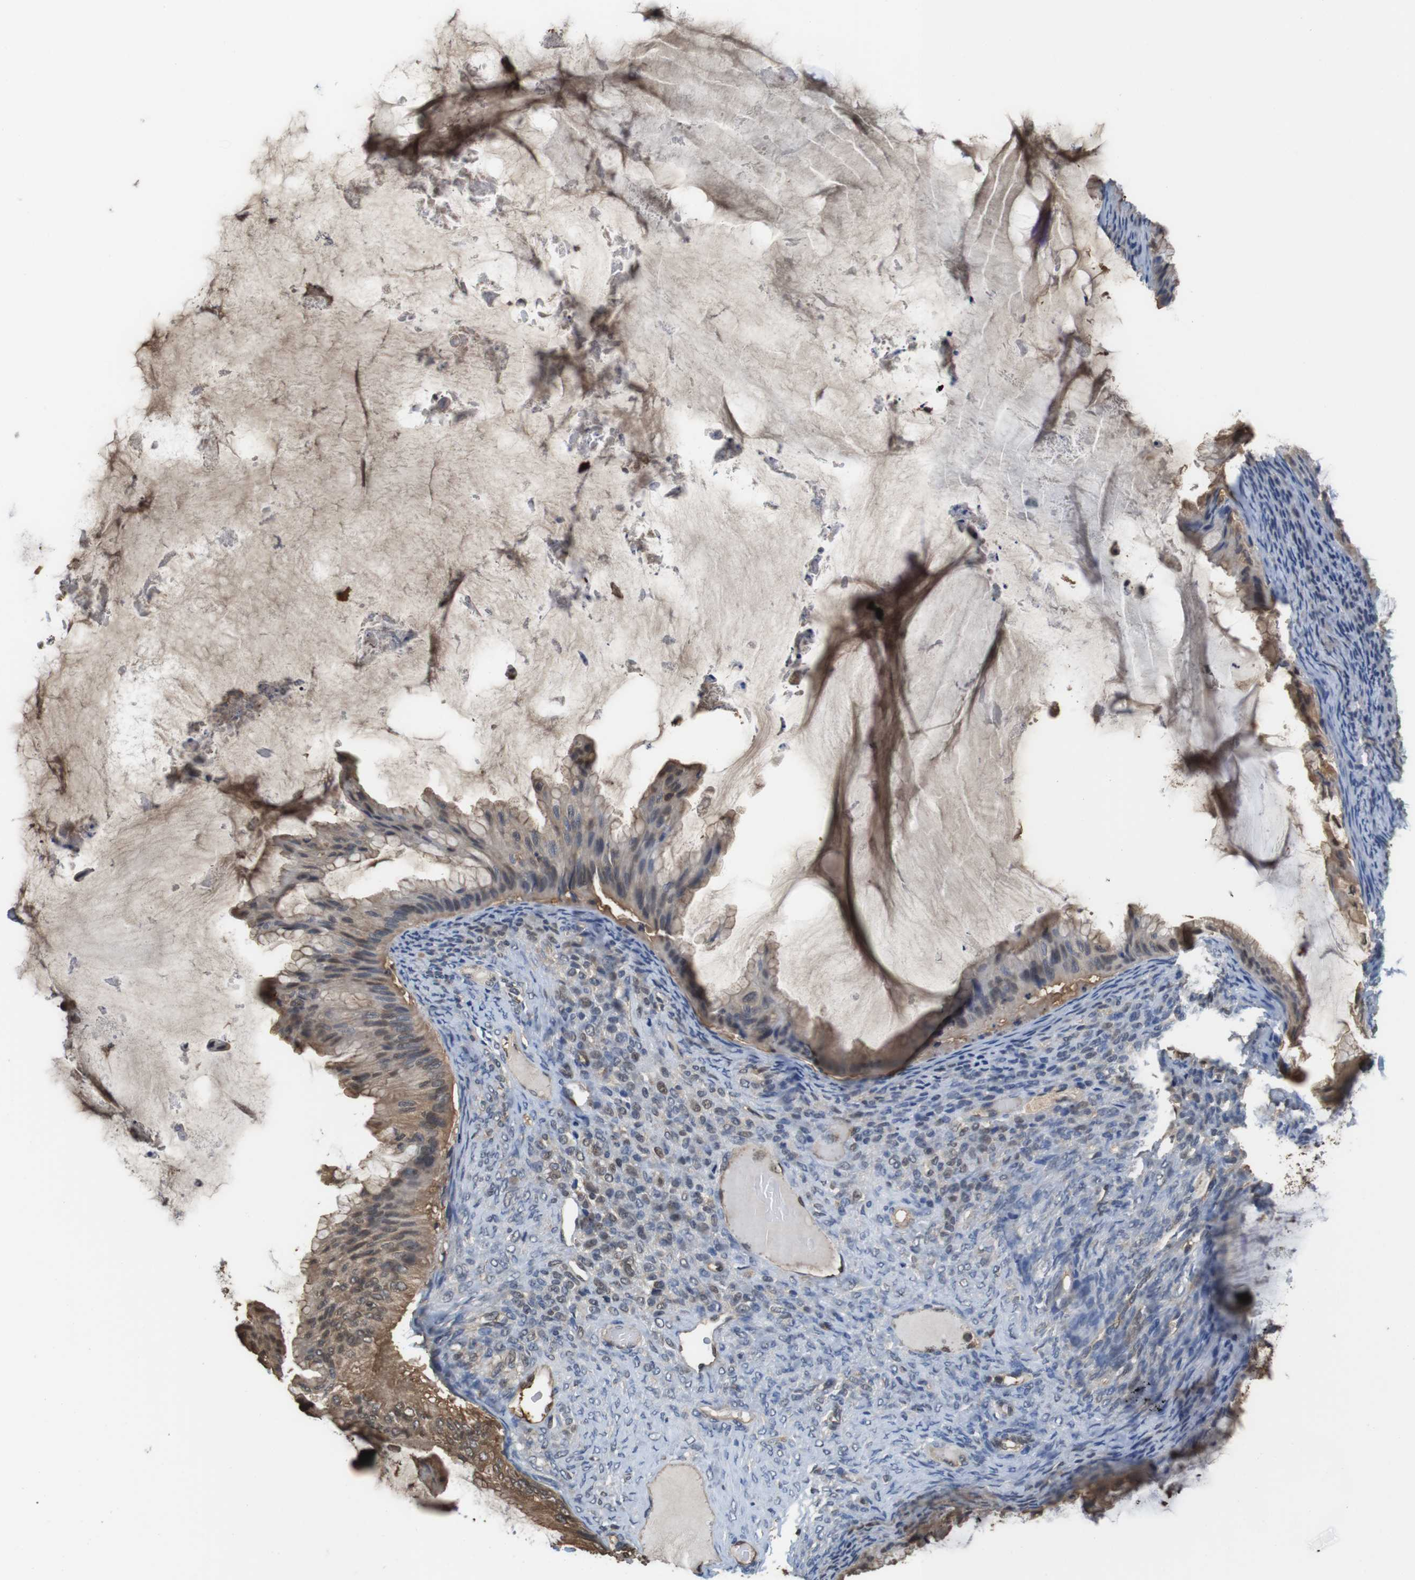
{"staining": {"intensity": "moderate", "quantity": ">75%", "location": "cytoplasmic/membranous,nuclear"}, "tissue": "ovarian cancer", "cell_type": "Tumor cells", "image_type": "cancer", "snomed": [{"axis": "morphology", "description": "Cystadenocarcinoma, mucinous, NOS"}, {"axis": "topography", "description": "Ovary"}], "caption": "Tumor cells show medium levels of moderate cytoplasmic/membranous and nuclear positivity in about >75% of cells in human ovarian cancer.", "gene": "LDHA", "patient": {"sex": "female", "age": 61}}